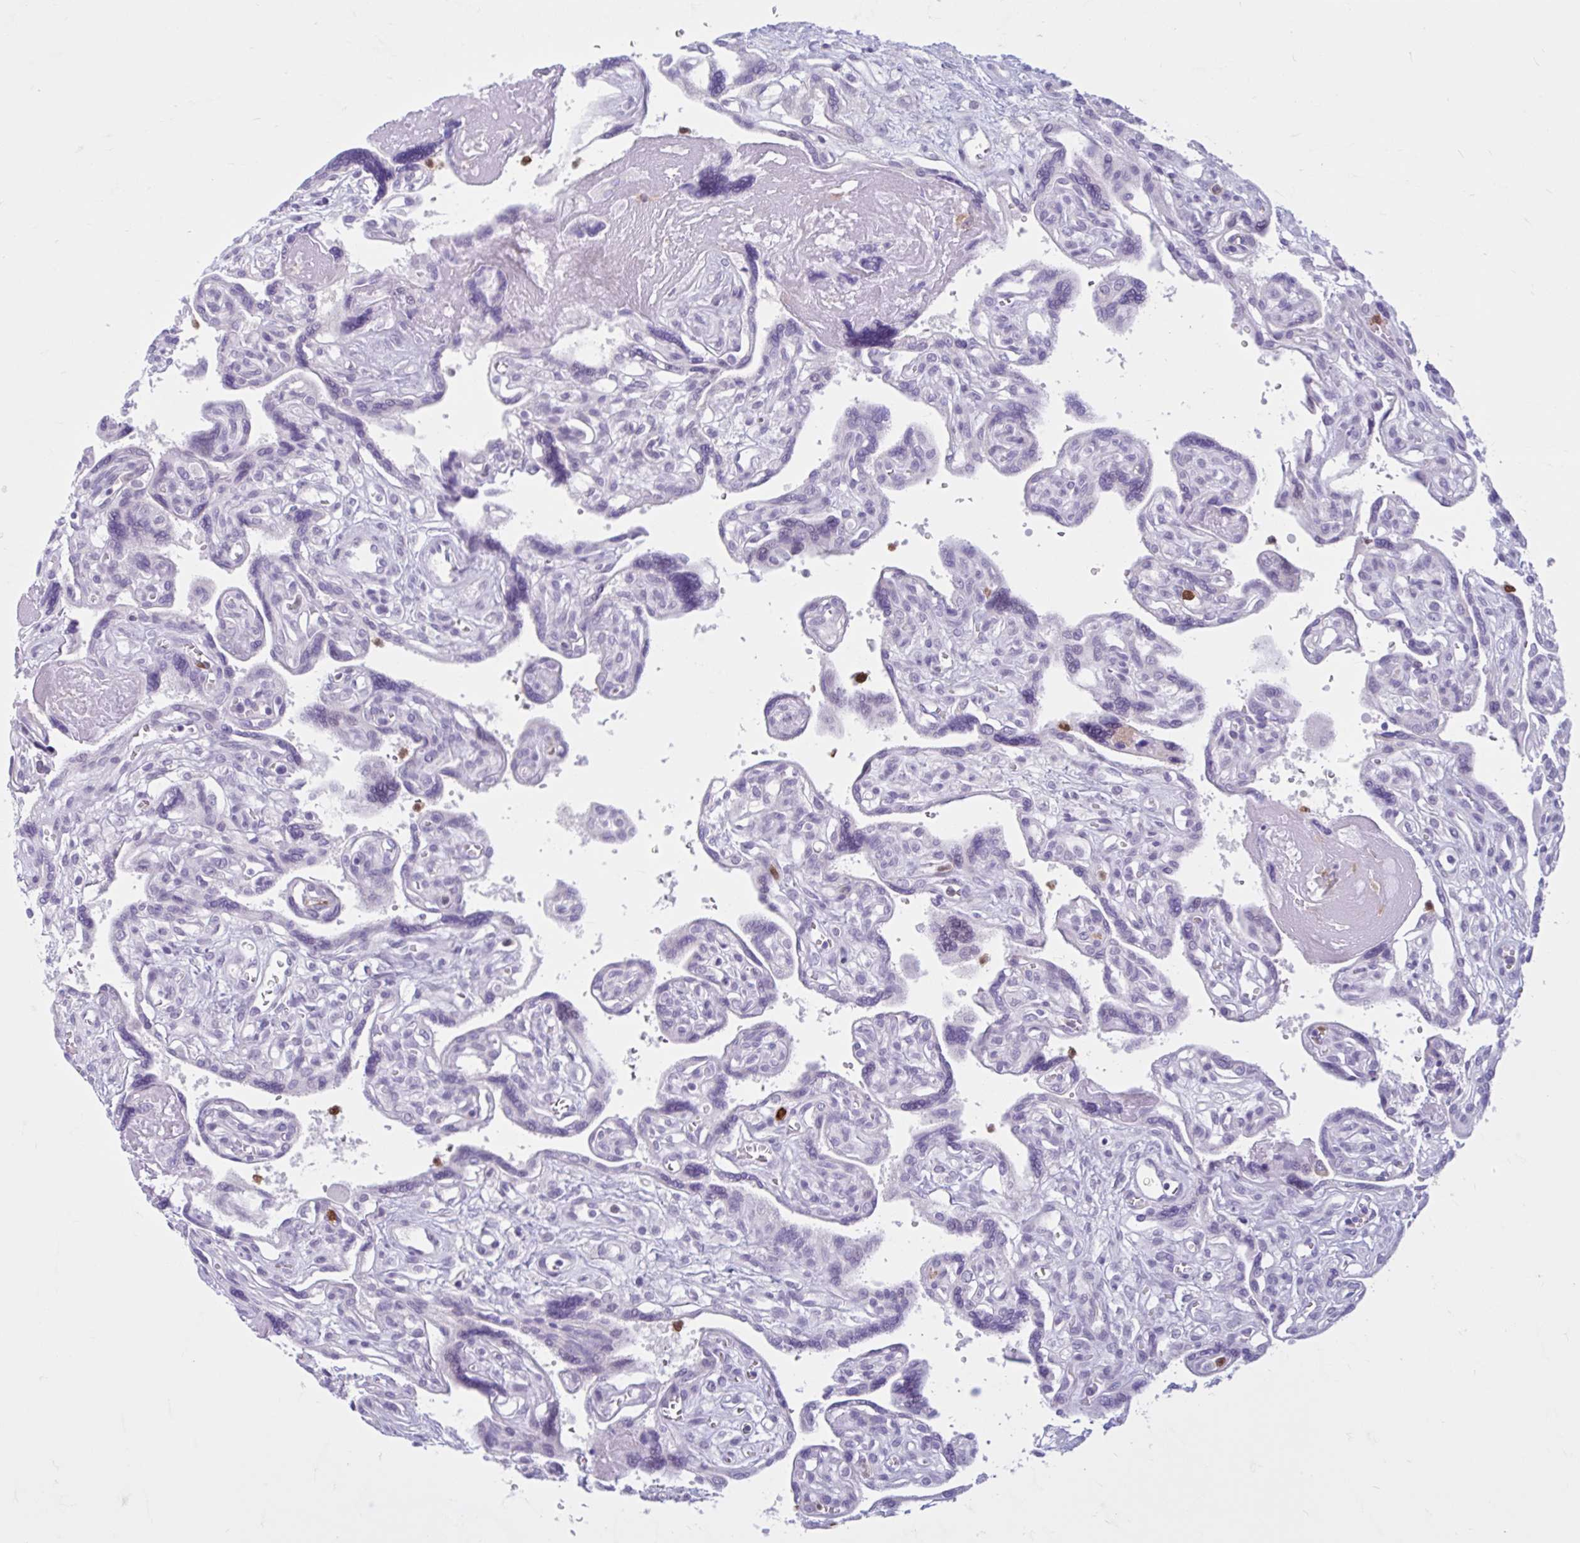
{"staining": {"intensity": "negative", "quantity": "none", "location": "none"}, "tissue": "placenta", "cell_type": "Trophoblastic cells", "image_type": "normal", "snomed": [{"axis": "morphology", "description": "Normal tissue, NOS"}, {"axis": "topography", "description": "Placenta"}], "caption": "High power microscopy micrograph of an immunohistochemistry (IHC) photomicrograph of benign placenta, revealing no significant positivity in trophoblastic cells.", "gene": "CEP120", "patient": {"sex": "female", "age": 39}}